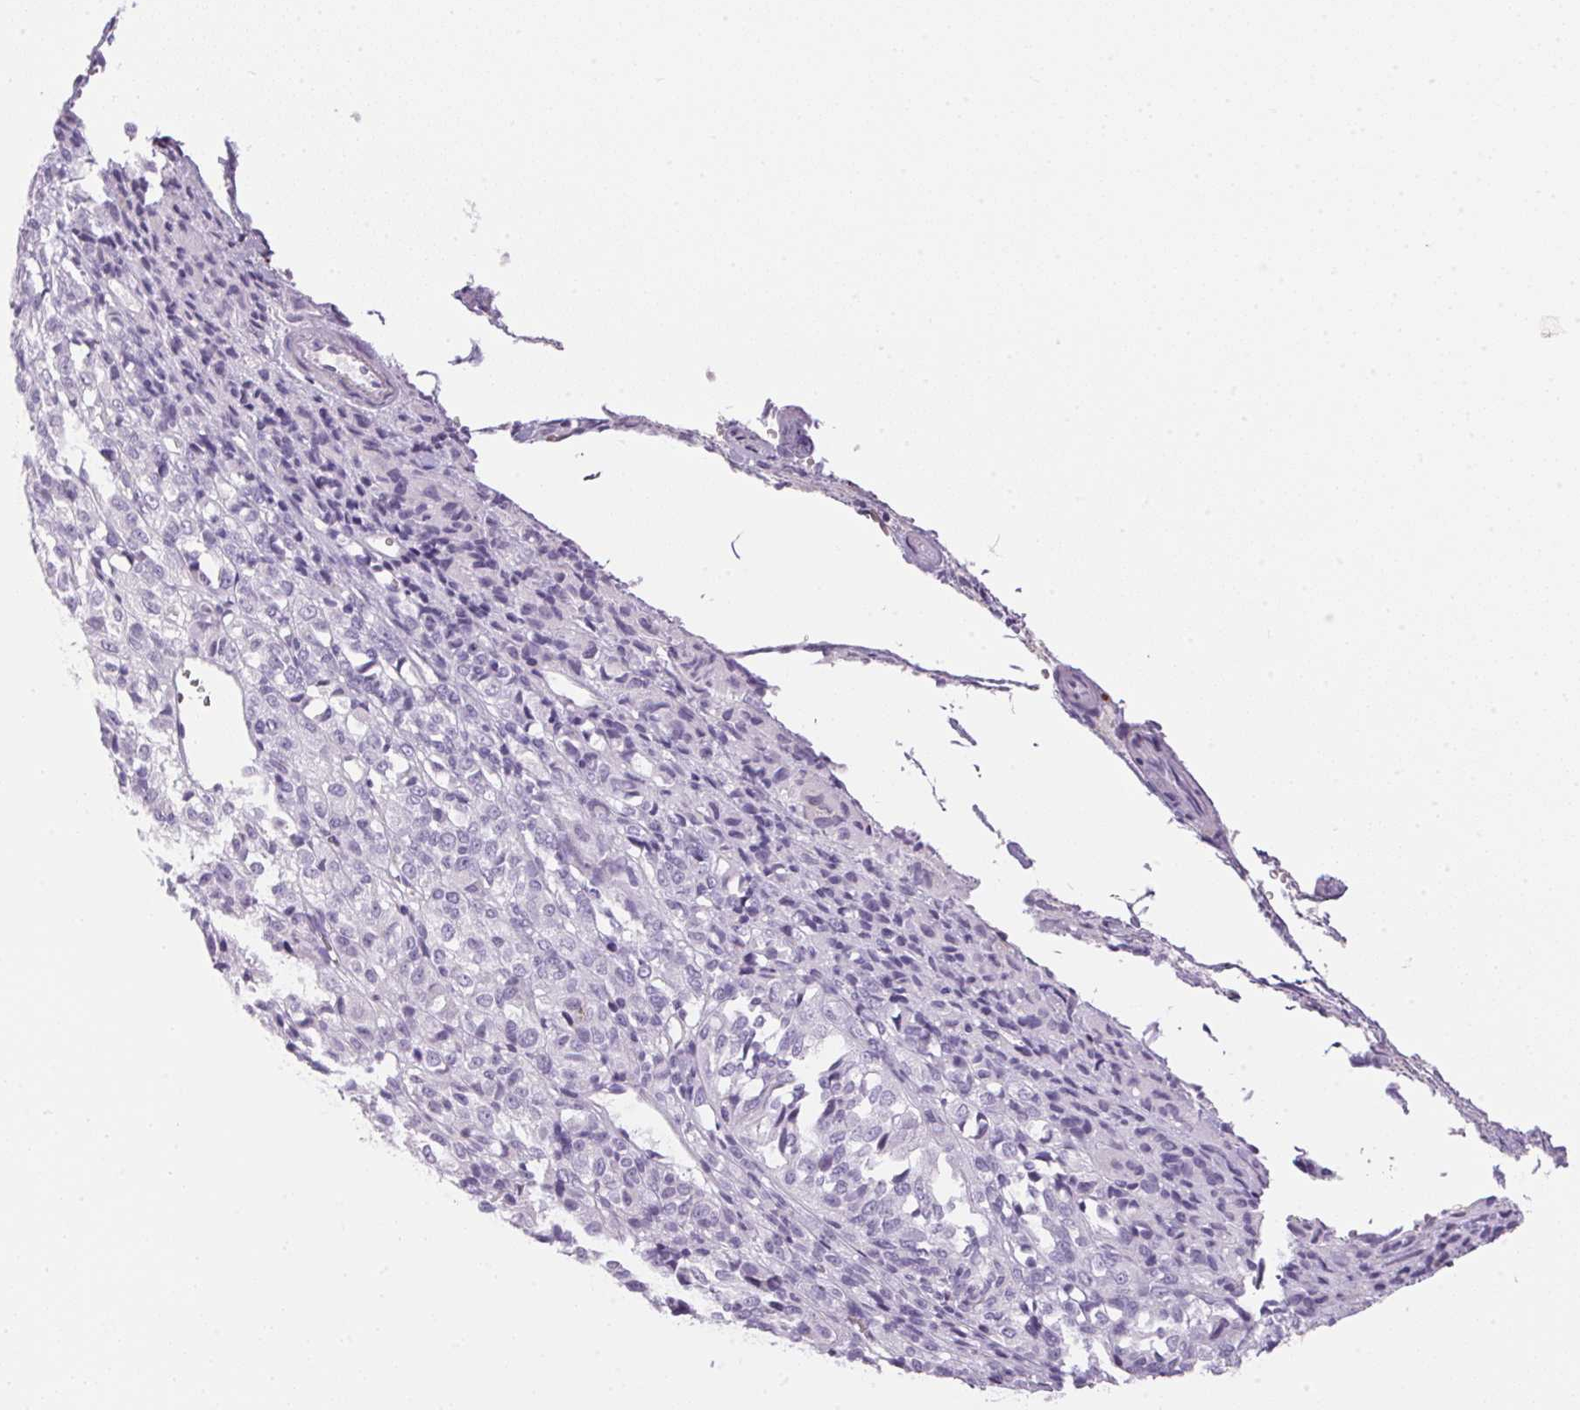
{"staining": {"intensity": "negative", "quantity": "none", "location": "none"}, "tissue": "melanoma", "cell_type": "Tumor cells", "image_type": "cancer", "snomed": [{"axis": "morphology", "description": "Malignant melanoma, Metastatic site"}, {"axis": "topography", "description": "Brain"}], "caption": "Melanoma was stained to show a protein in brown. There is no significant positivity in tumor cells.", "gene": "ECPAS", "patient": {"sex": "female", "age": 56}}